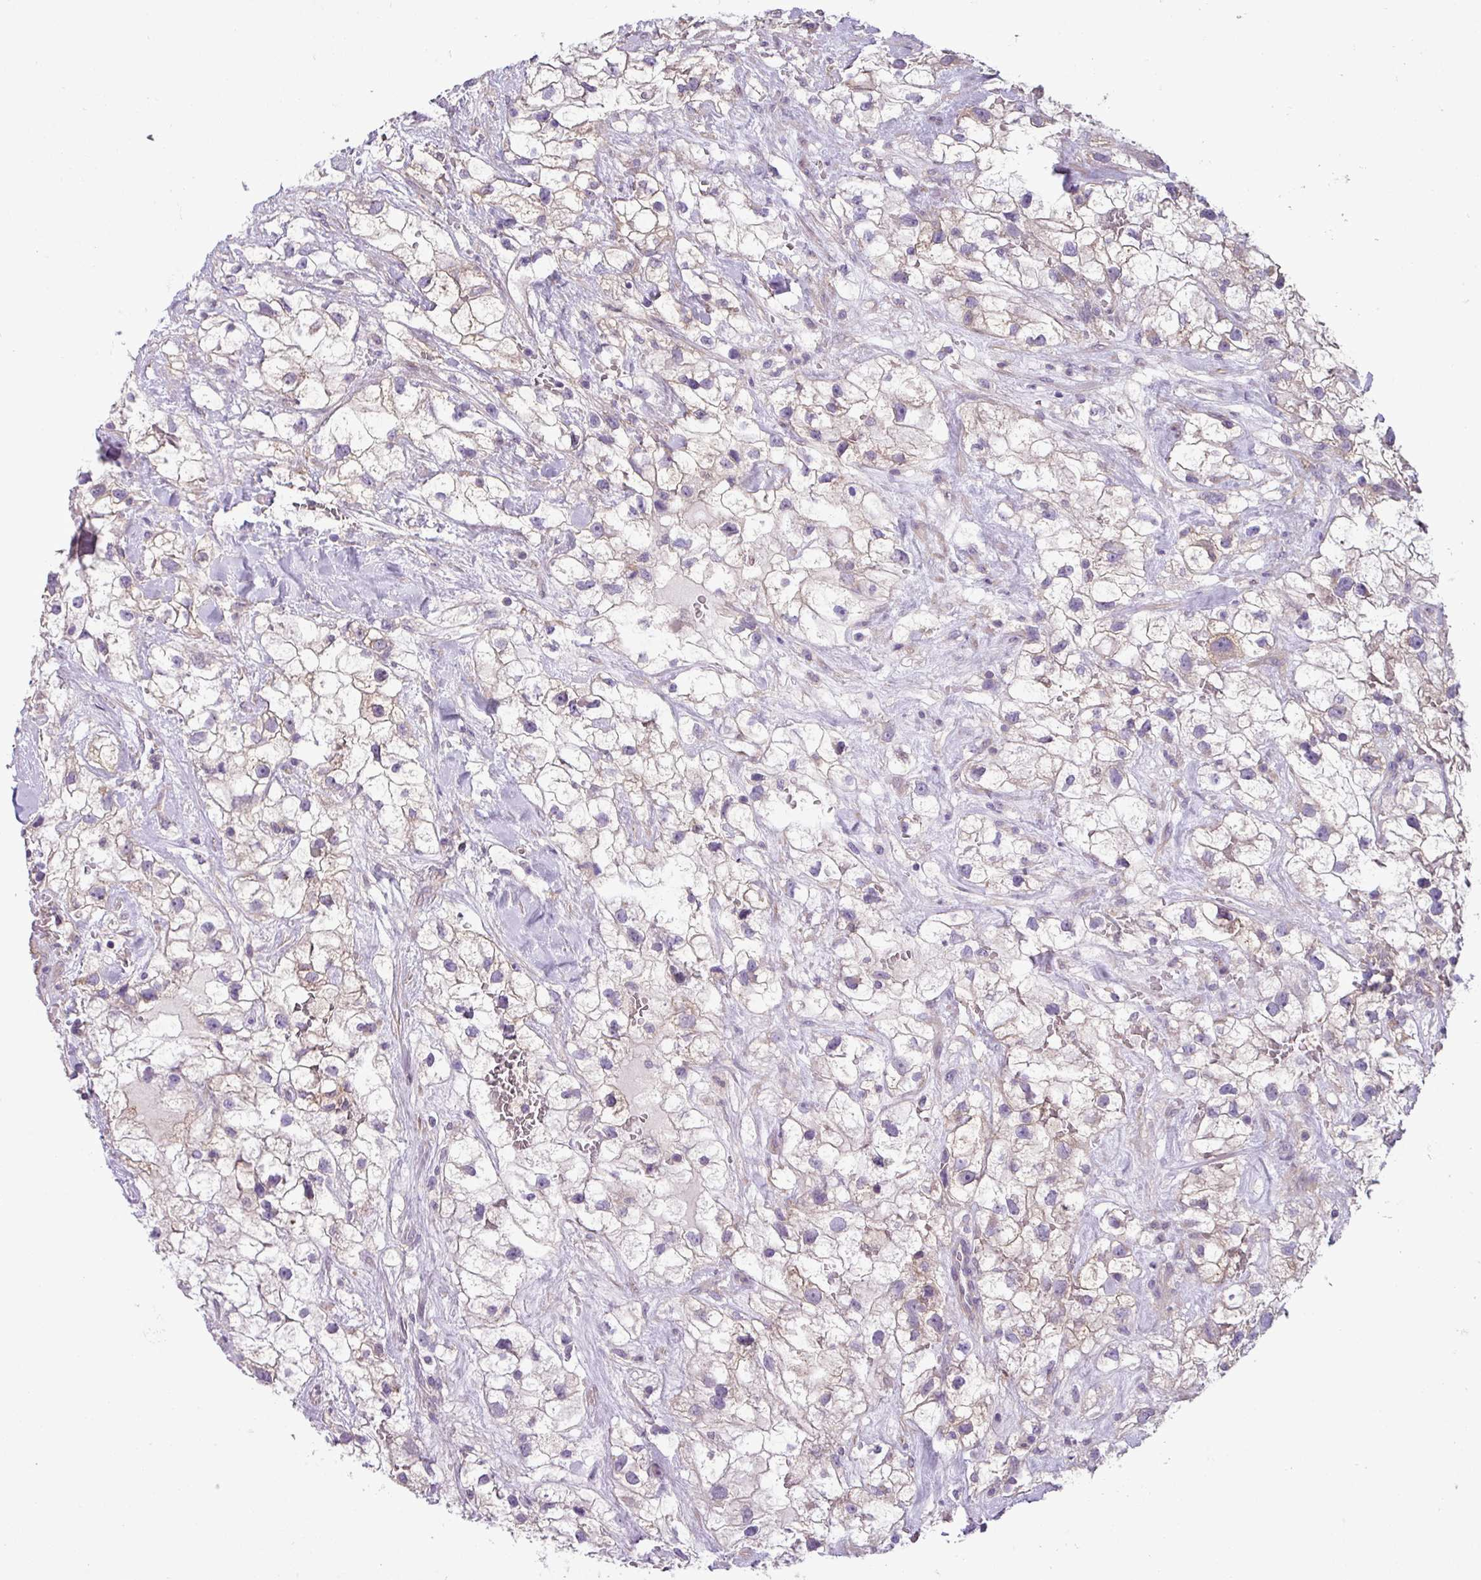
{"staining": {"intensity": "negative", "quantity": "none", "location": "none"}, "tissue": "renal cancer", "cell_type": "Tumor cells", "image_type": "cancer", "snomed": [{"axis": "morphology", "description": "Adenocarcinoma, NOS"}, {"axis": "topography", "description": "Kidney"}], "caption": "Protein analysis of renal adenocarcinoma exhibits no significant positivity in tumor cells.", "gene": "SLC23A2", "patient": {"sex": "male", "age": 59}}